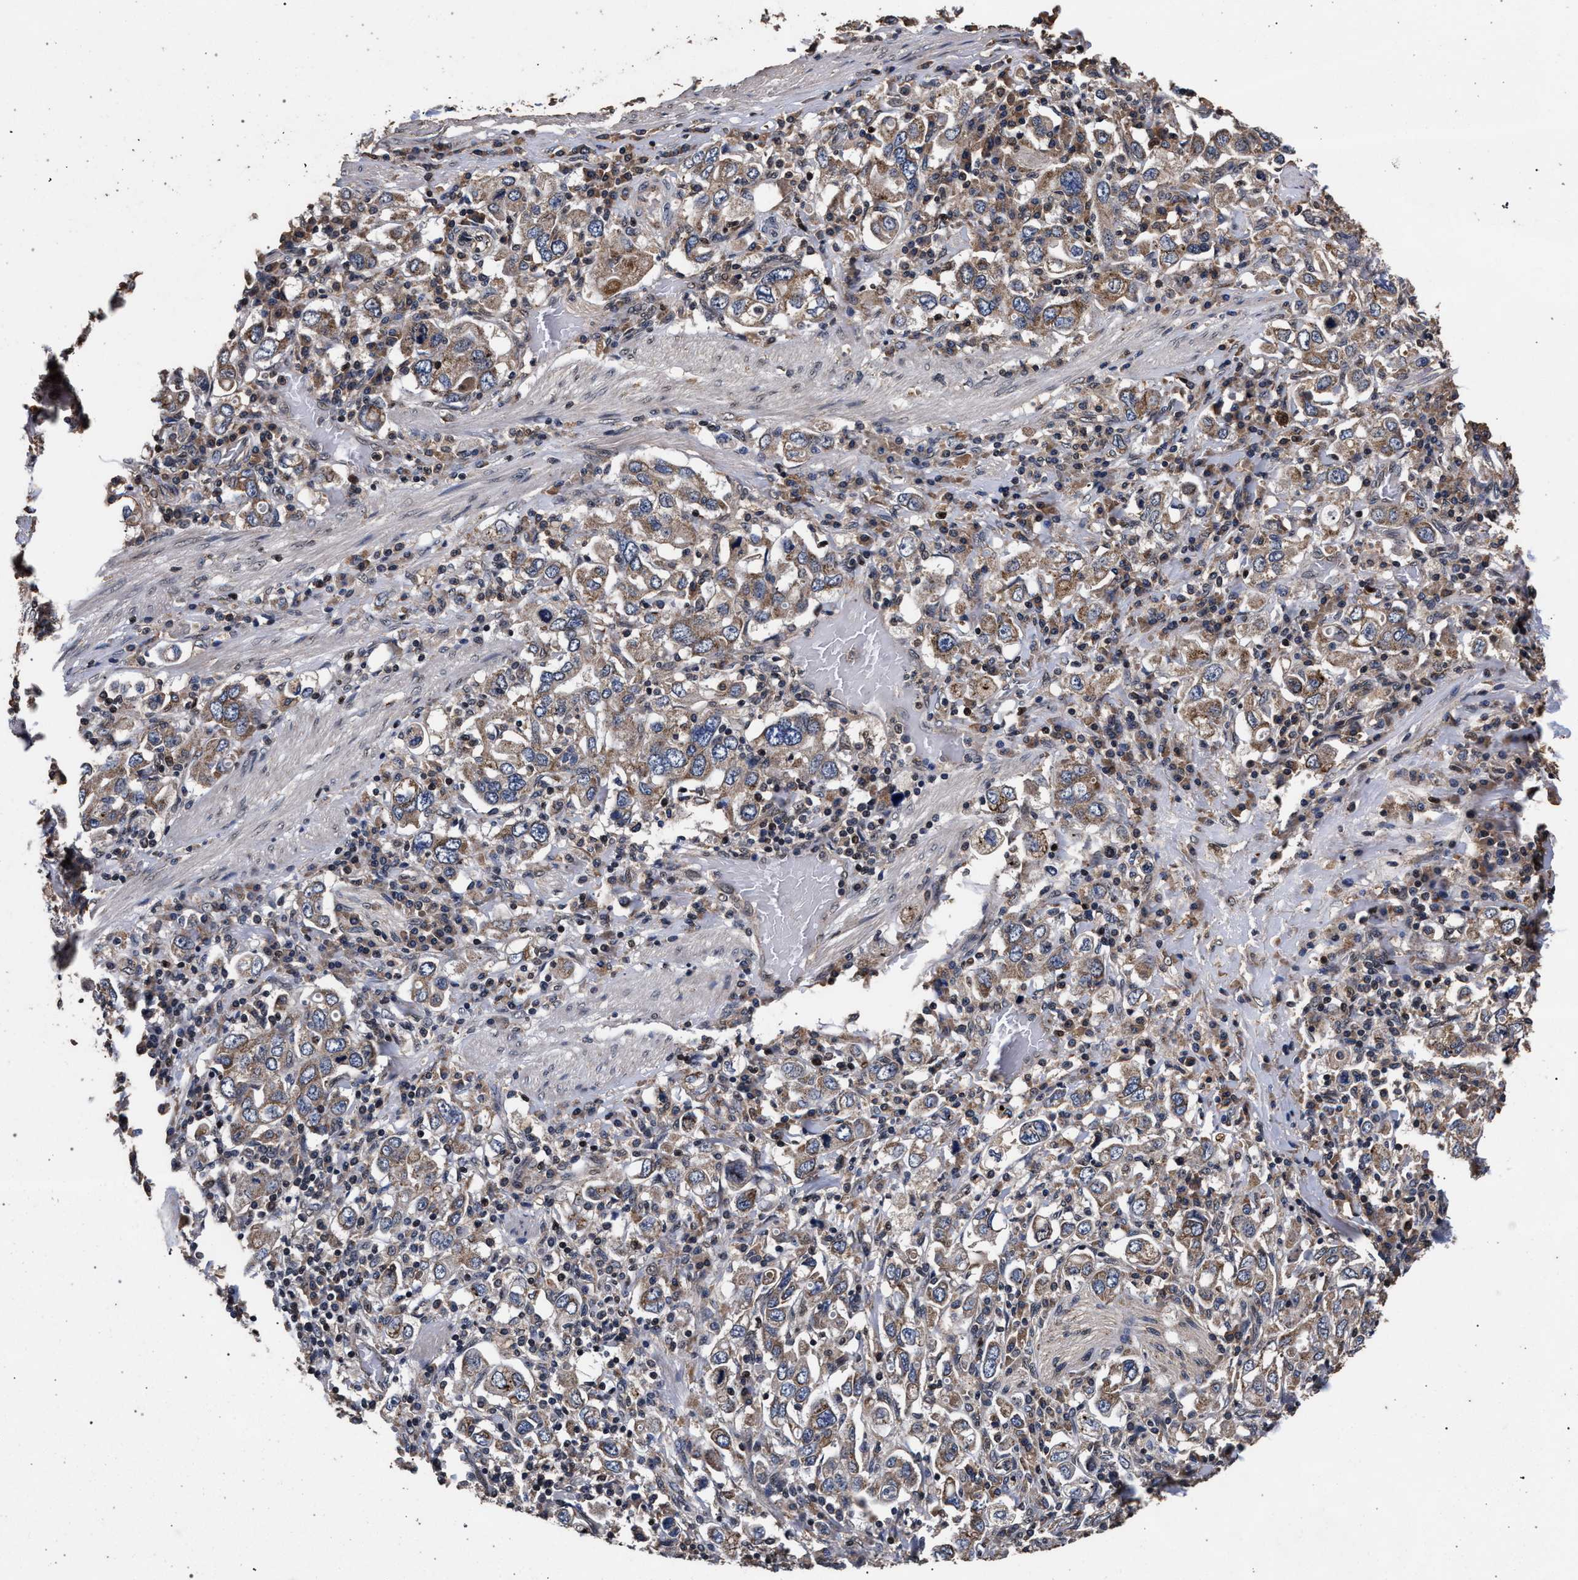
{"staining": {"intensity": "moderate", "quantity": "25%-75%", "location": "cytoplasmic/membranous"}, "tissue": "stomach cancer", "cell_type": "Tumor cells", "image_type": "cancer", "snomed": [{"axis": "morphology", "description": "Adenocarcinoma, NOS"}, {"axis": "topography", "description": "Stomach, upper"}], "caption": "Human adenocarcinoma (stomach) stained for a protein (brown) displays moderate cytoplasmic/membranous positive expression in approximately 25%-75% of tumor cells.", "gene": "ACOX1", "patient": {"sex": "male", "age": 62}}